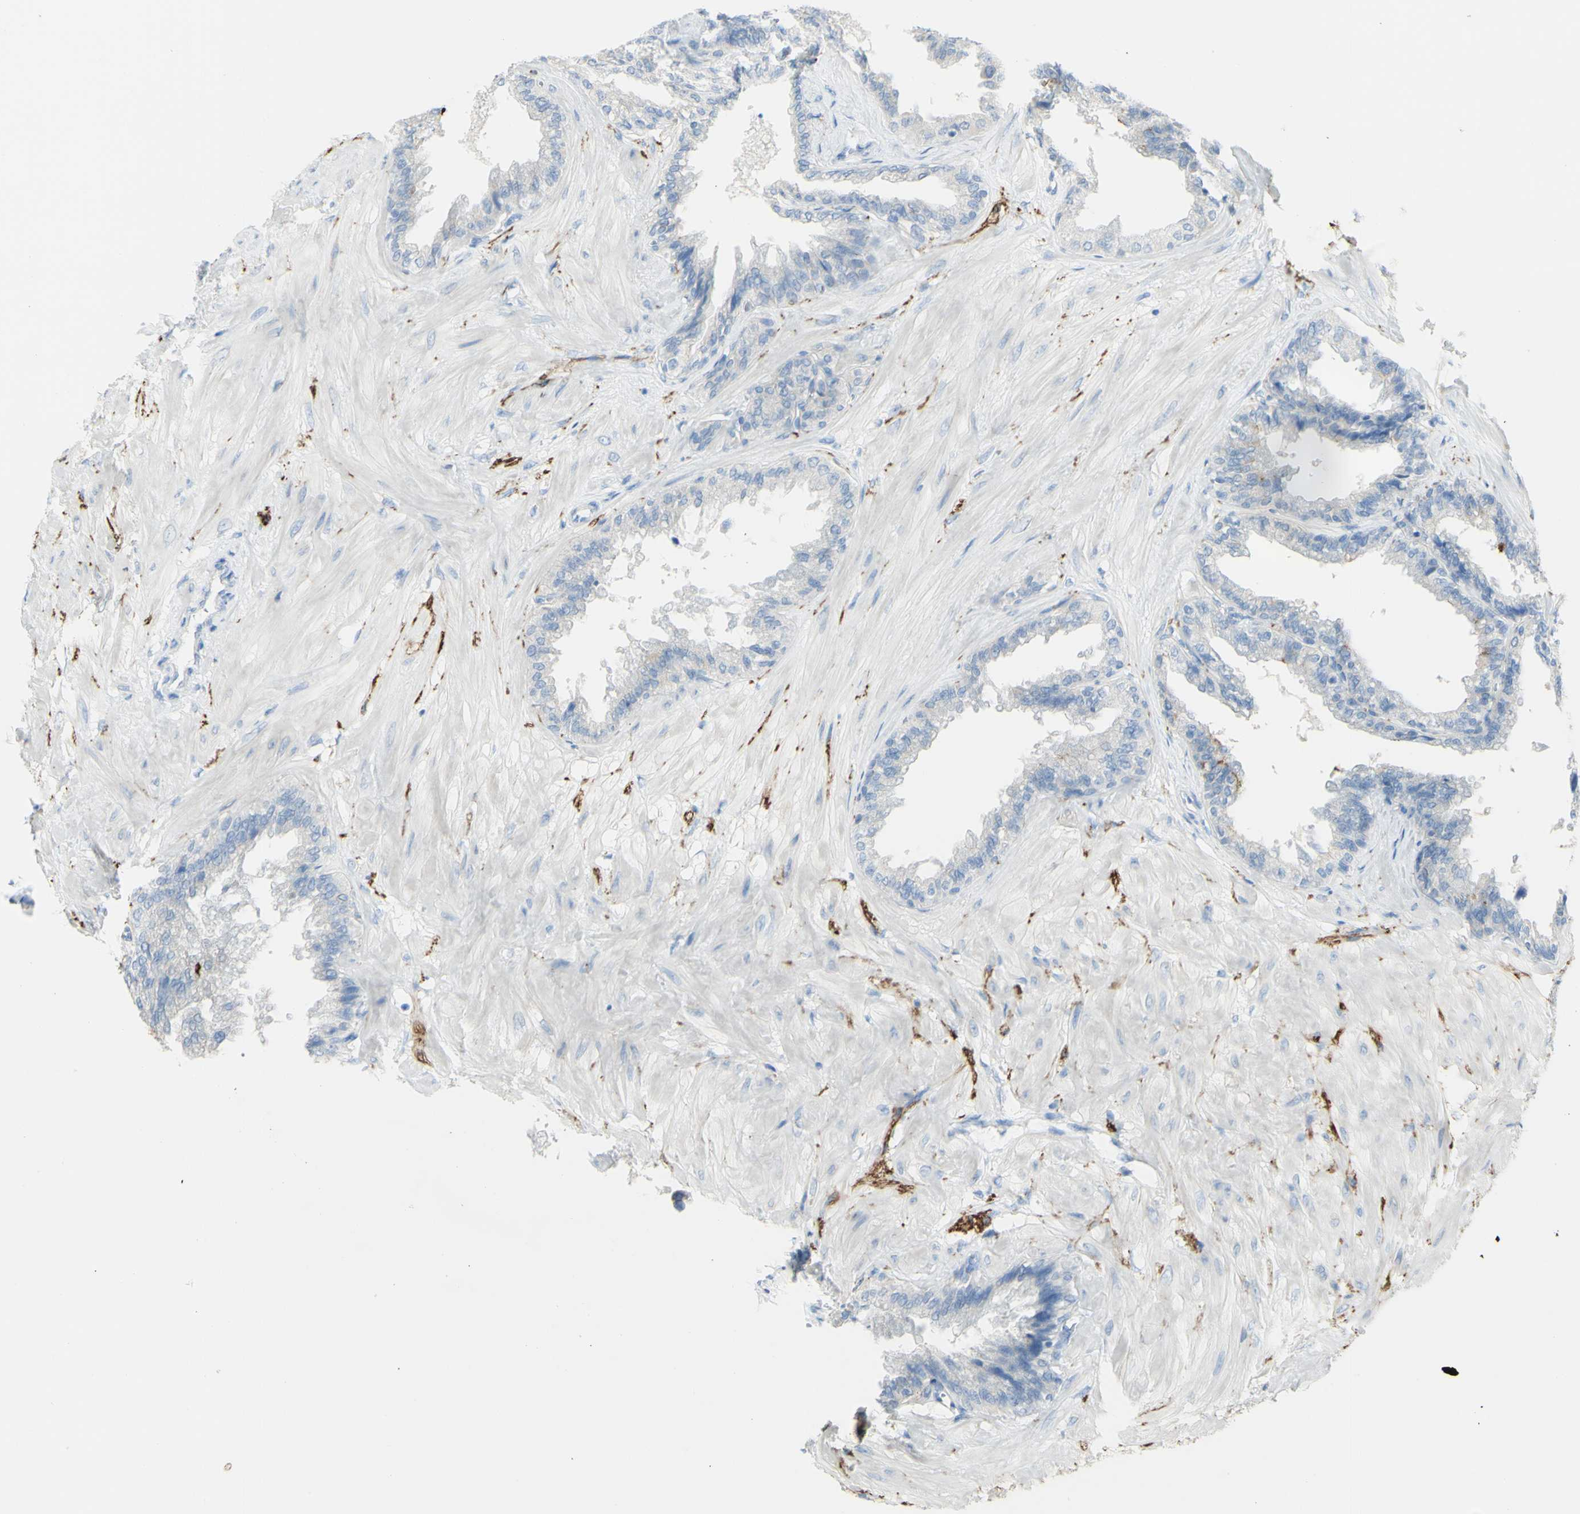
{"staining": {"intensity": "moderate", "quantity": "<25%", "location": "cytoplasmic/membranous"}, "tissue": "seminal vesicle", "cell_type": "Glandular cells", "image_type": "normal", "snomed": [{"axis": "morphology", "description": "Normal tissue, NOS"}, {"axis": "topography", "description": "Seminal veicle"}], "caption": "Immunohistochemistry (IHC) staining of benign seminal vesicle, which shows low levels of moderate cytoplasmic/membranous expression in approximately <25% of glandular cells indicating moderate cytoplasmic/membranous protein expression. The staining was performed using DAB (brown) for protein detection and nuclei were counterstained in hematoxylin (blue).", "gene": "TSPAN1", "patient": {"sex": "male", "age": 46}}